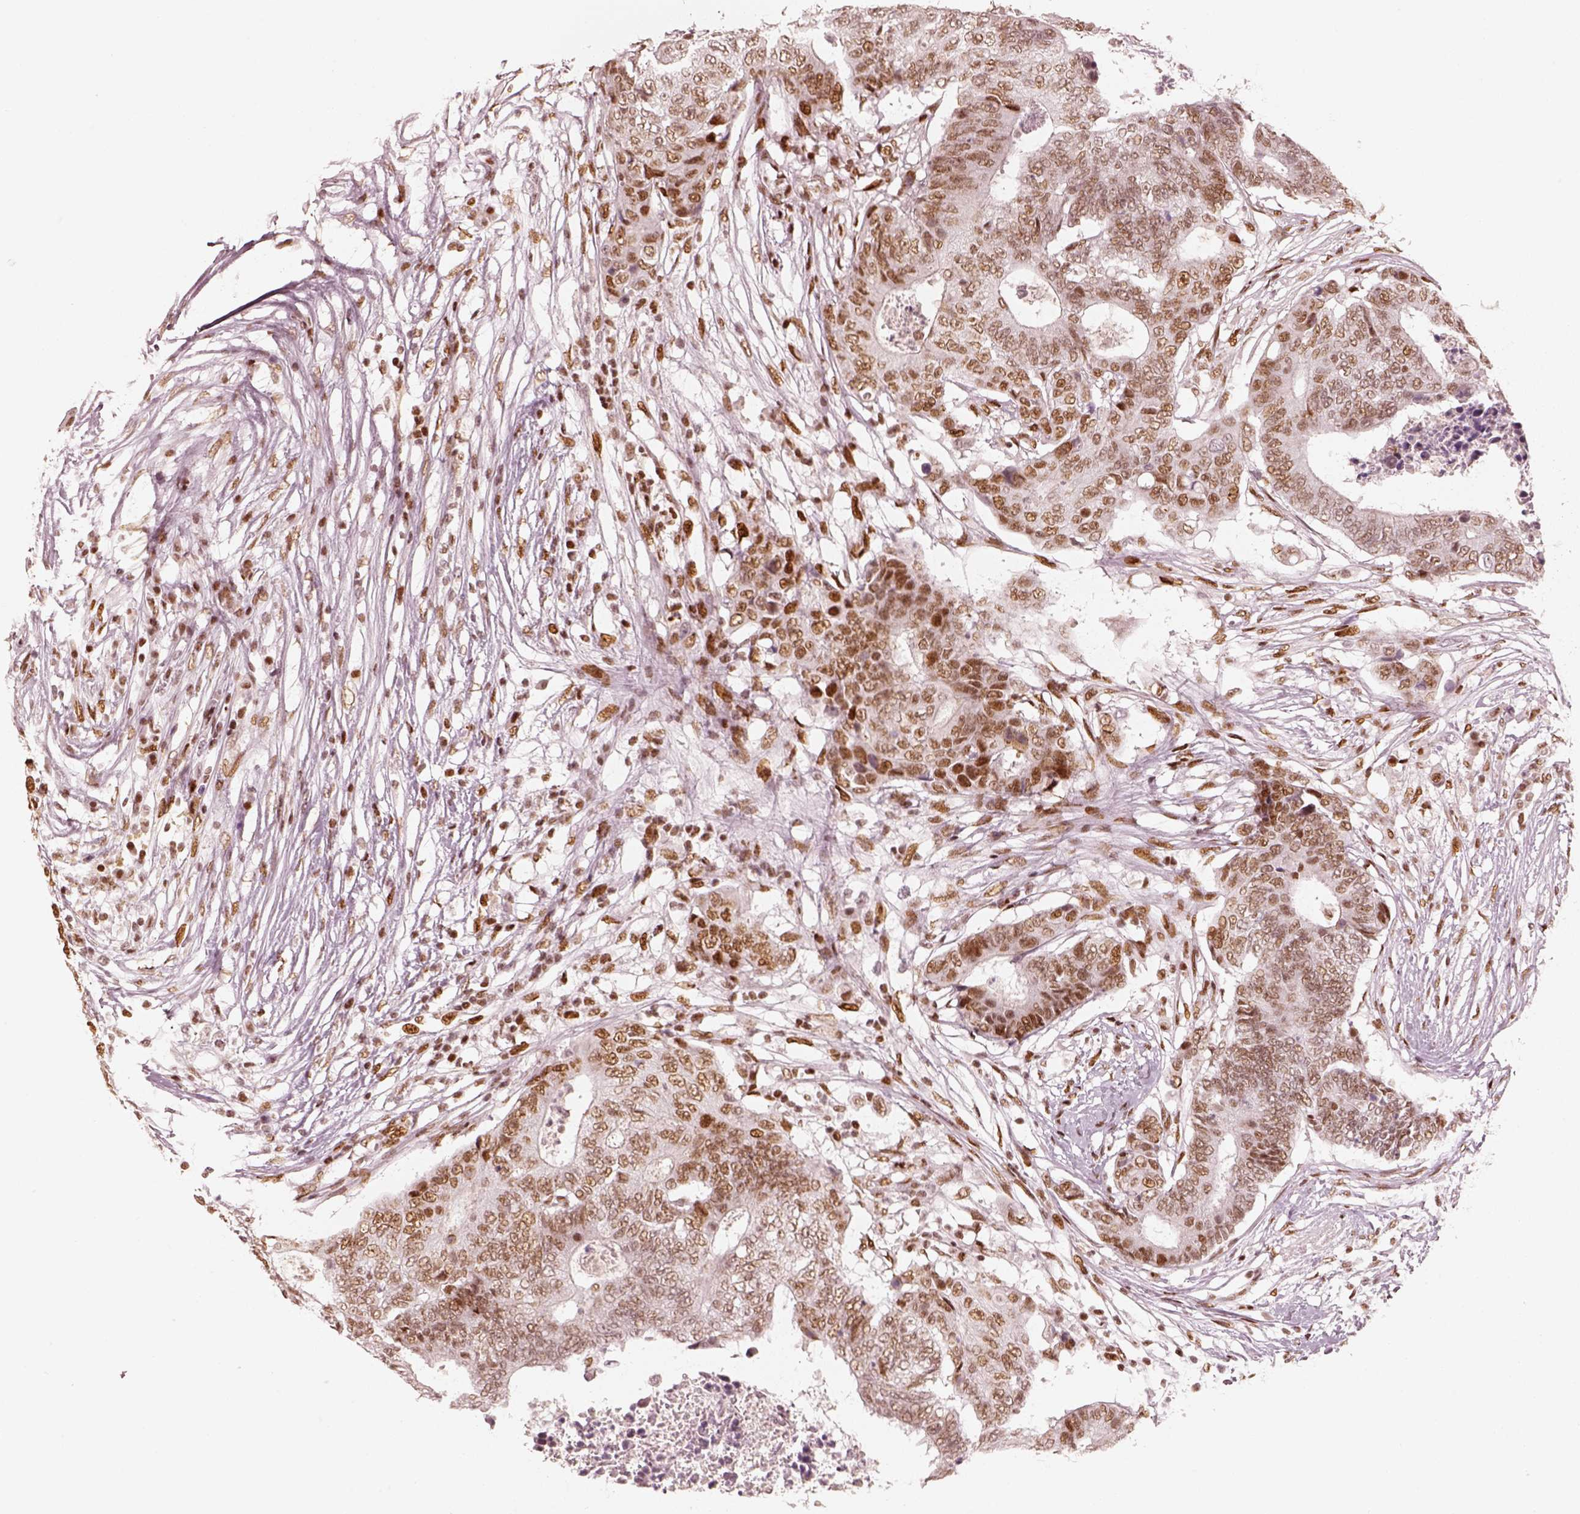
{"staining": {"intensity": "moderate", "quantity": ">75%", "location": "nuclear"}, "tissue": "colorectal cancer", "cell_type": "Tumor cells", "image_type": "cancer", "snomed": [{"axis": "morphology", "description": "Adenocarcinoma, NOS"}, {"axis": "topography", "description": "Colon"}], "caption": "The micrograph demonstrates immunohistochemical staining of adenocarcinoma (colorectal). There is moderate nuclear expression is present in about >75% of tumor cells.", "gene": "HNRNPC", "patient": {"sex": "female", "age": 48}}